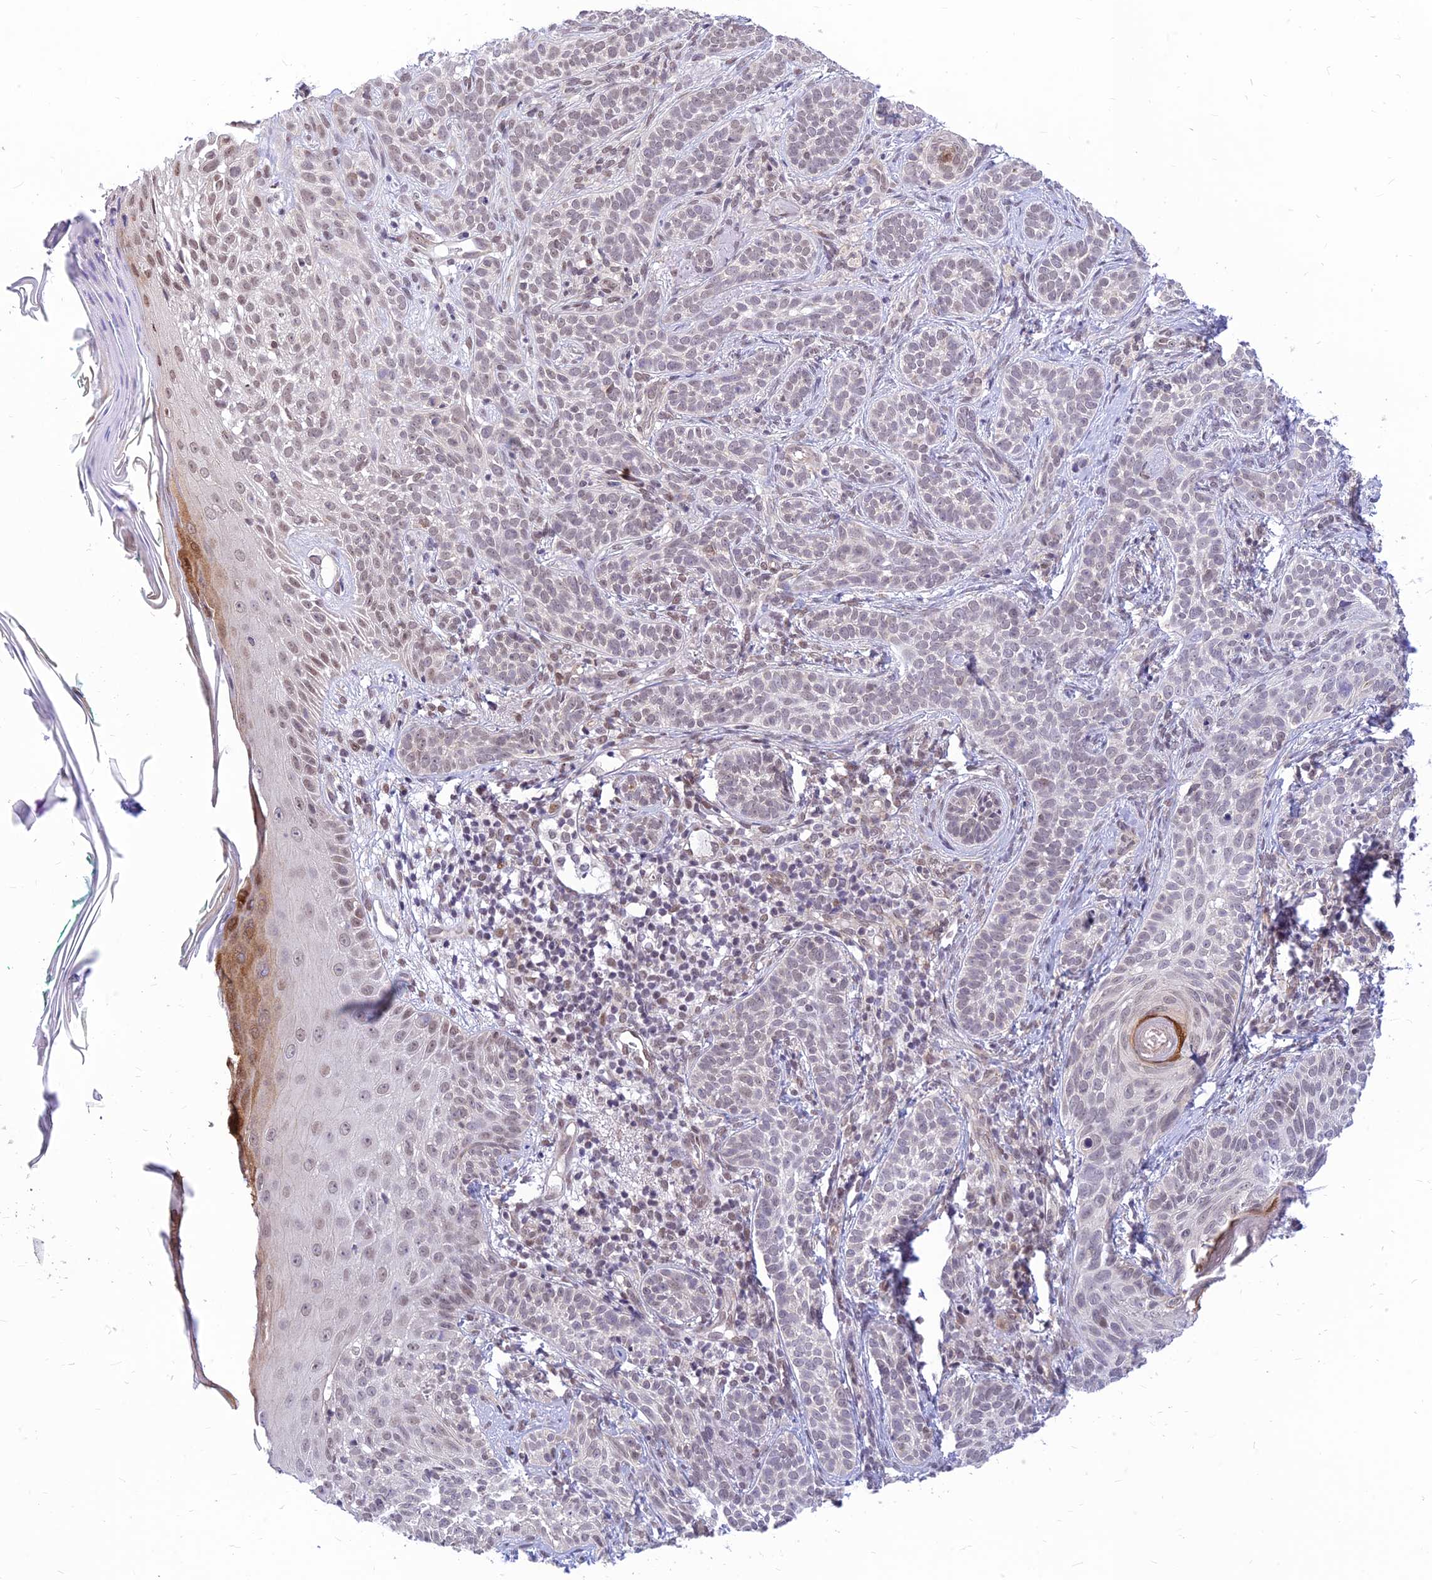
{"staining": {"intensity": "weak", "quantity": "25%-75%", "location": "nuclear"}, "tissue": "skin cancer", "cell_type": "Tumor cells", "image_type": "cancer", "snomed": [{"axis": "morphology", "description": "Basal cell carcinoma"}, {"axis": "topography", "description": "Skin"}], "caption": "Skin cancer (basal cell carcinoma) stained with a protein marker reveals weak staining in tumor cells.", "gene": "MICOS13", "patient": {"sex": "male", "age": 71}}